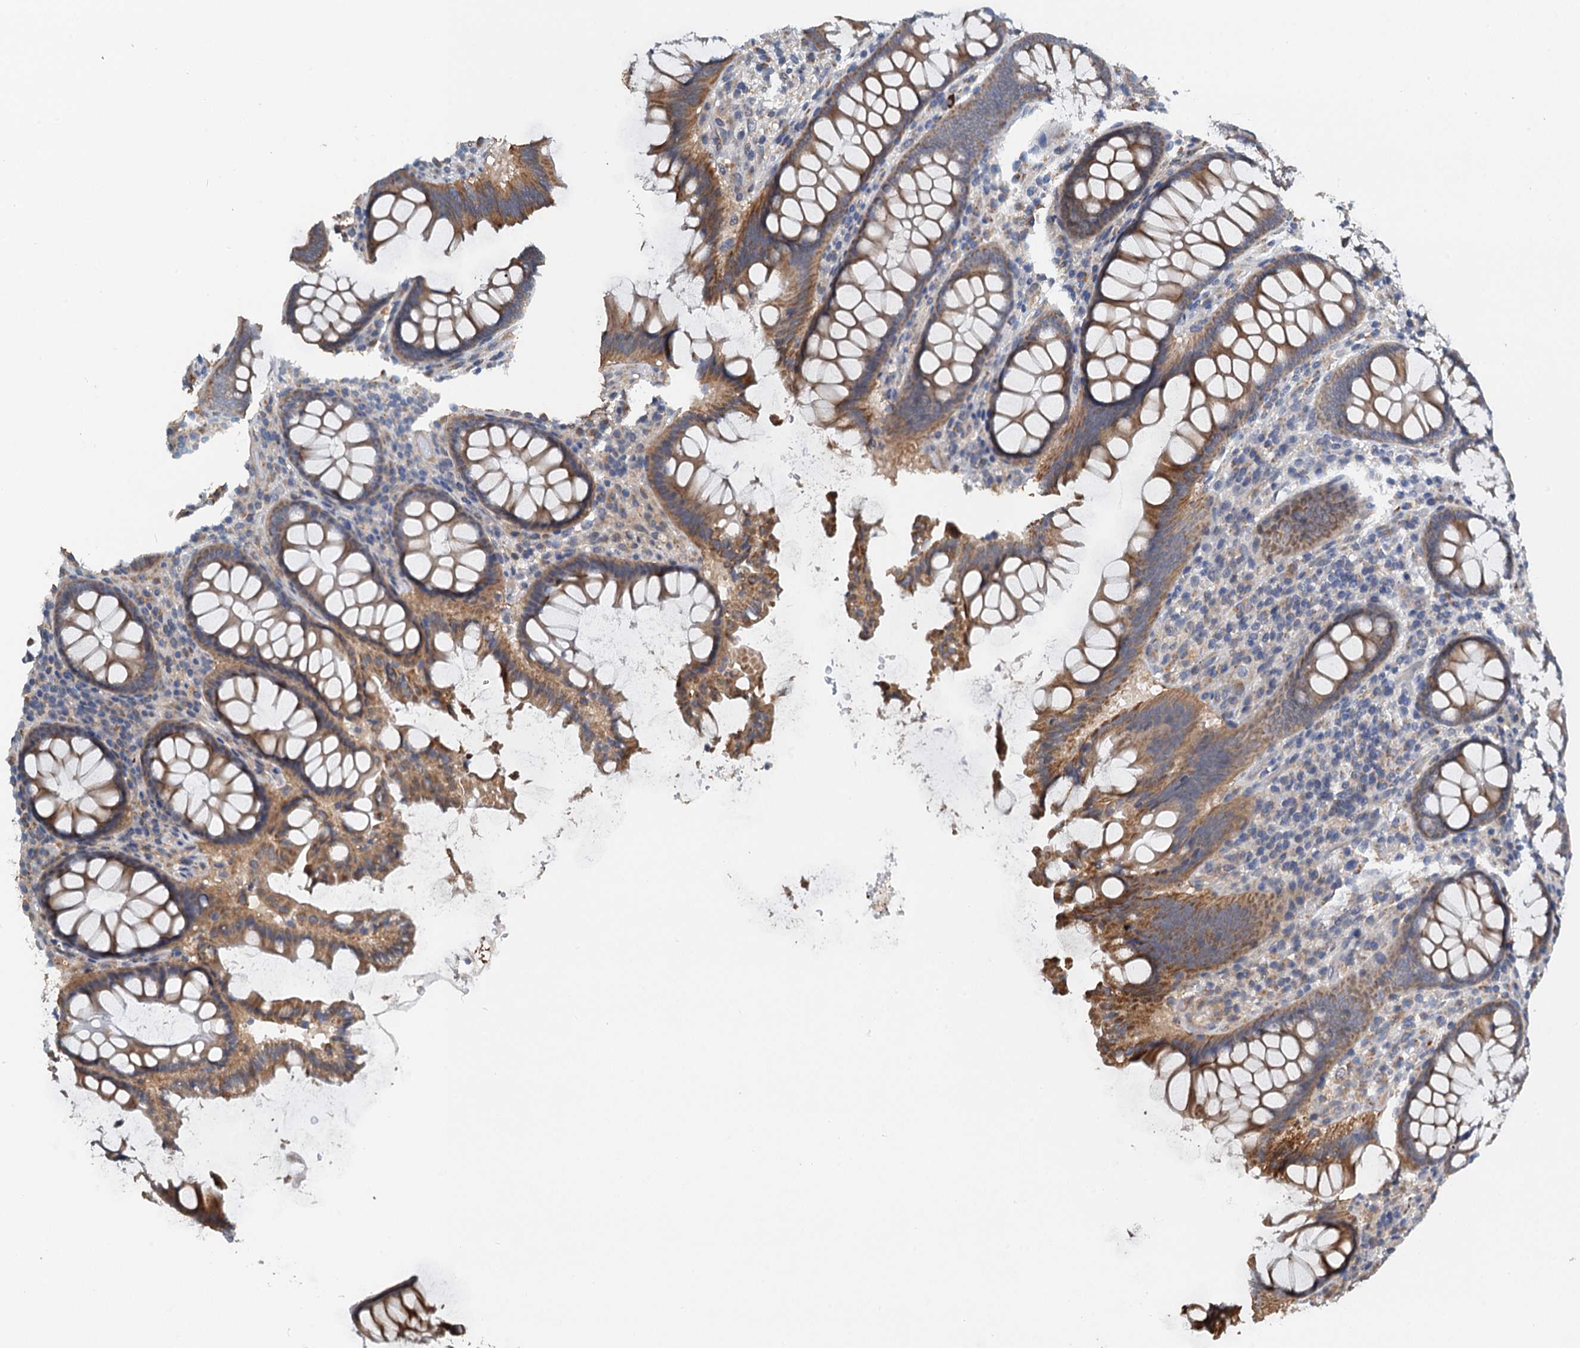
{"staining": {"intensity": "moderate", "quantity": ">75%", "location": "cytoplasmic/membranous"}, "tissue": "colon", "cell_type": "Endothelial cells", "image_type": "normal", "snomed": [{"axis": "morphology", "description": "Normal tissue, NOS"}, {"axis": "topography", "description": "Colon"}], "caption": "Immunohistochemistry (IHC) image of normal colon stained for a protein (brown), which shows medium levels of moderate cytoplasmic/membranous expression in approximately >75% of endothelial cells.", "gene": "ZNF606", "patient": {"sex": "female", "age": 79}}